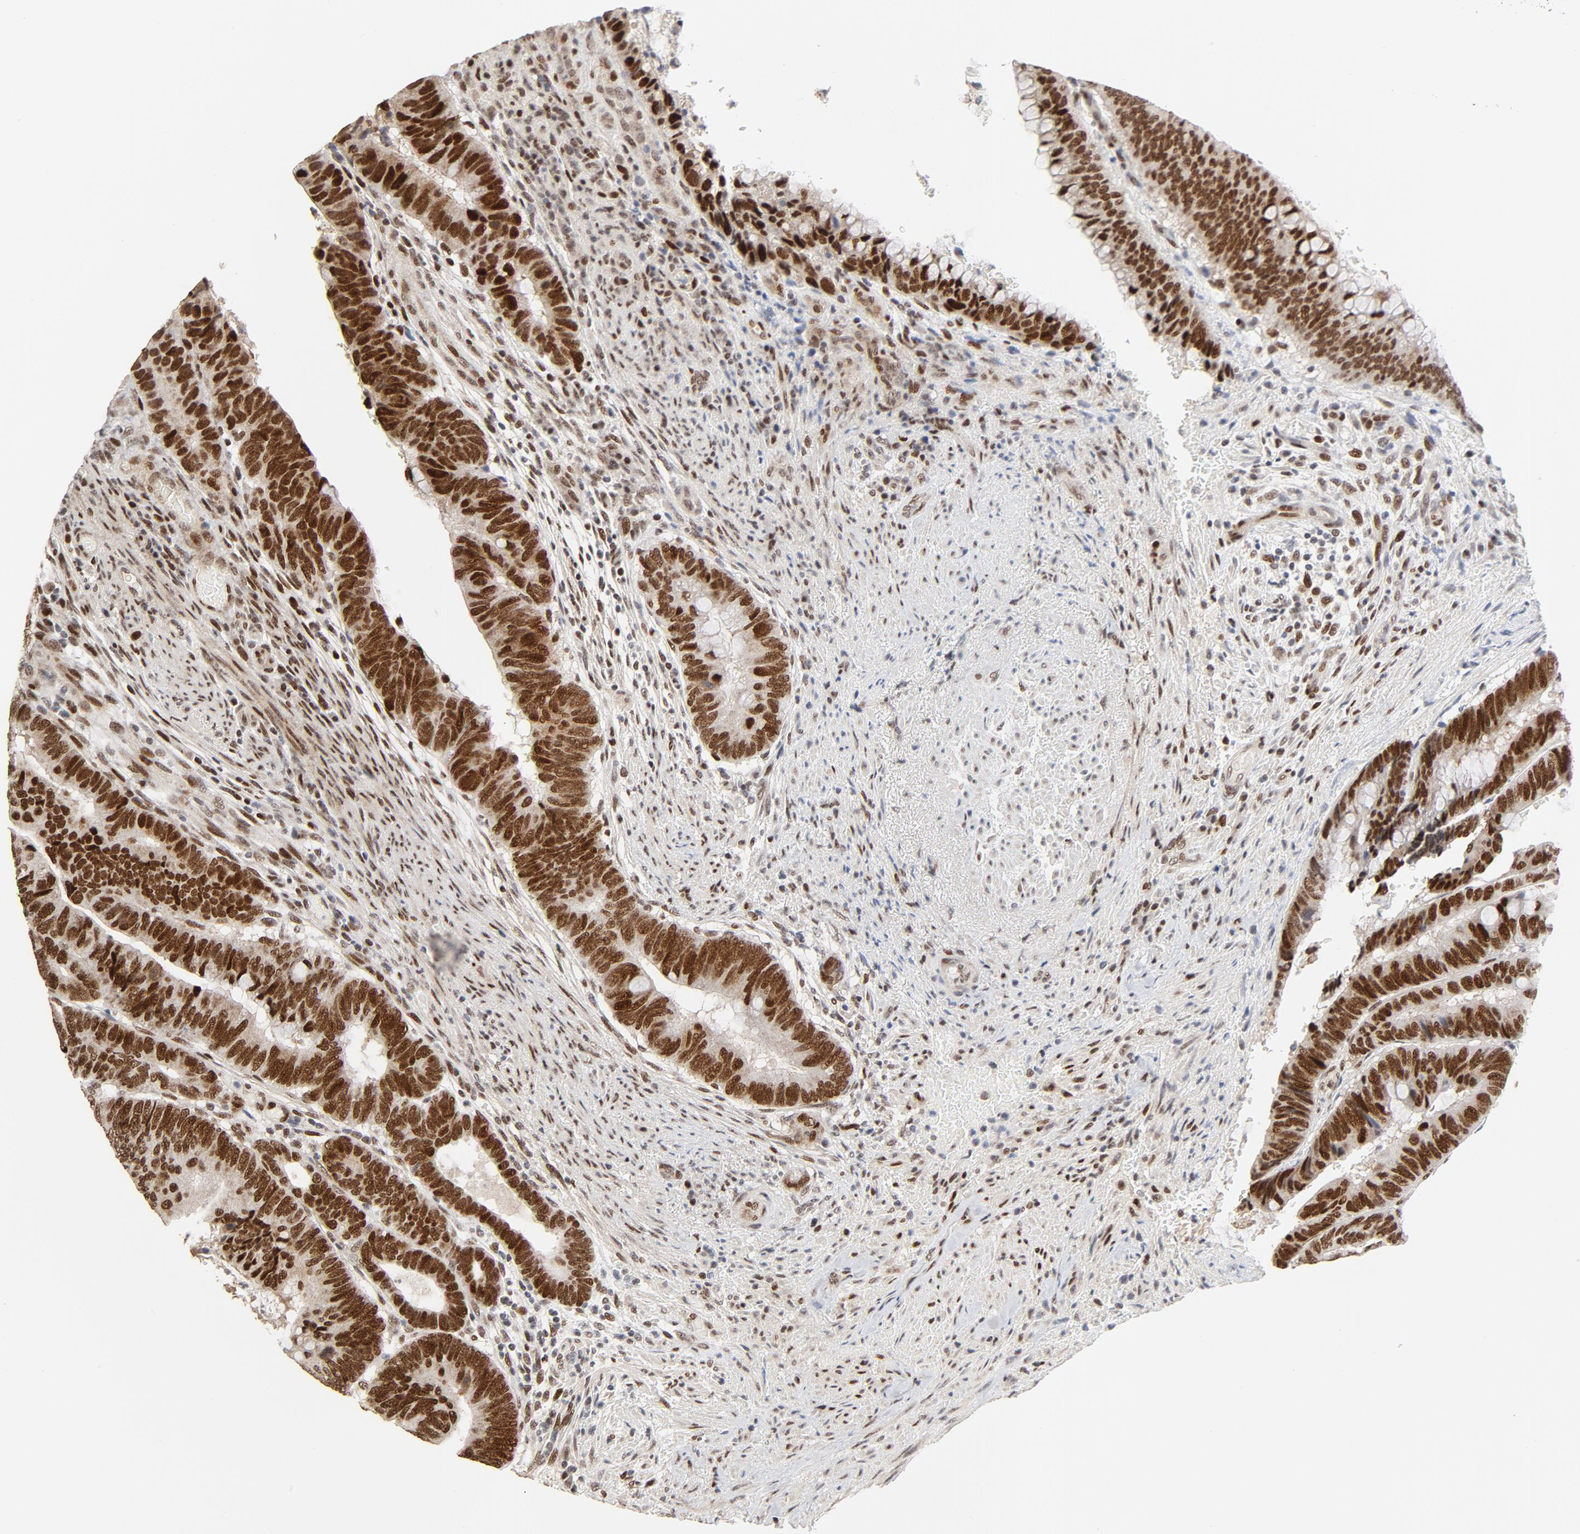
{"staining": {"intensity": "strong", "quantity": ">75%", "location": "nuclear"}, "tissue": "colorectal cancer", "cell_type": "Tumor cells", "image_type": "cancer", "snomed": [{"axis": "morphology", "description": "Normal tissue, NOS"}, {"axis": "morphology", "description": "Adenocarcinoma, NOS"}, {"axis": "topography", "description": "Rectum"}], "caption": "Immunohistochemical staining of colorectal cancer displays strong nuclear protein staining in about >75% of tumor cells.", "gene": "GTF2I", "patient": {"sex": "male", "age": 92}}